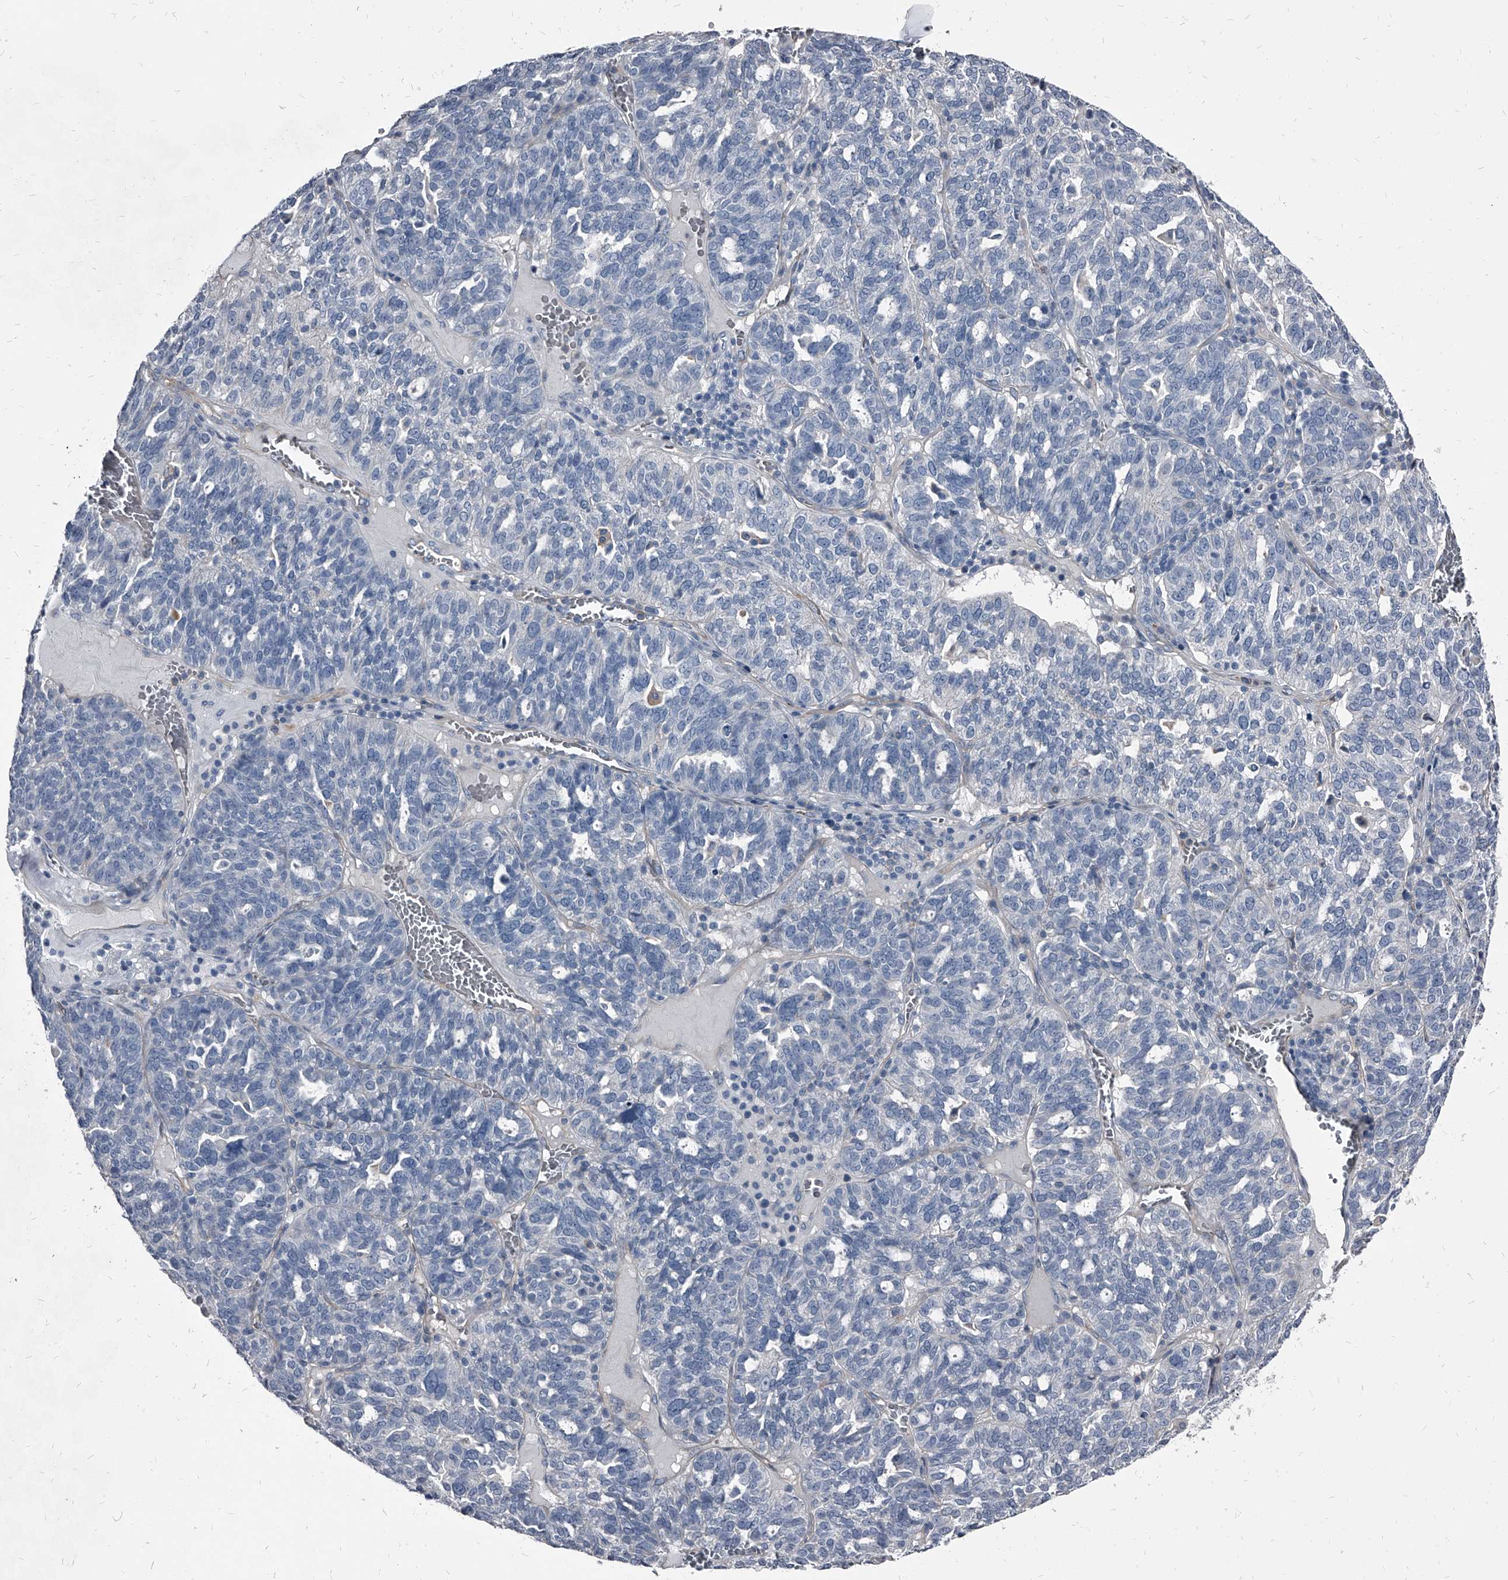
{"staining": {"intensity": "negative", "quantity": "none", "location": "none"}, "tissue": "ovarian cancer", "cell_type": "Tumor cells", "image_type": "cancer", "snomed": [{"axis": "morphology", "description": "Cystadenocarcinoma, serous, NOS"}, {"axis": "topography", "description": "Ovary"}], "caption": "A high-resolution histopathology image shows immunohistochemistry staining of ovarian cancer, which exhibits no significant staining in tumor cells.", "gene": "PGLYRP3", "patient": {"sex": "female", "age": 59}}